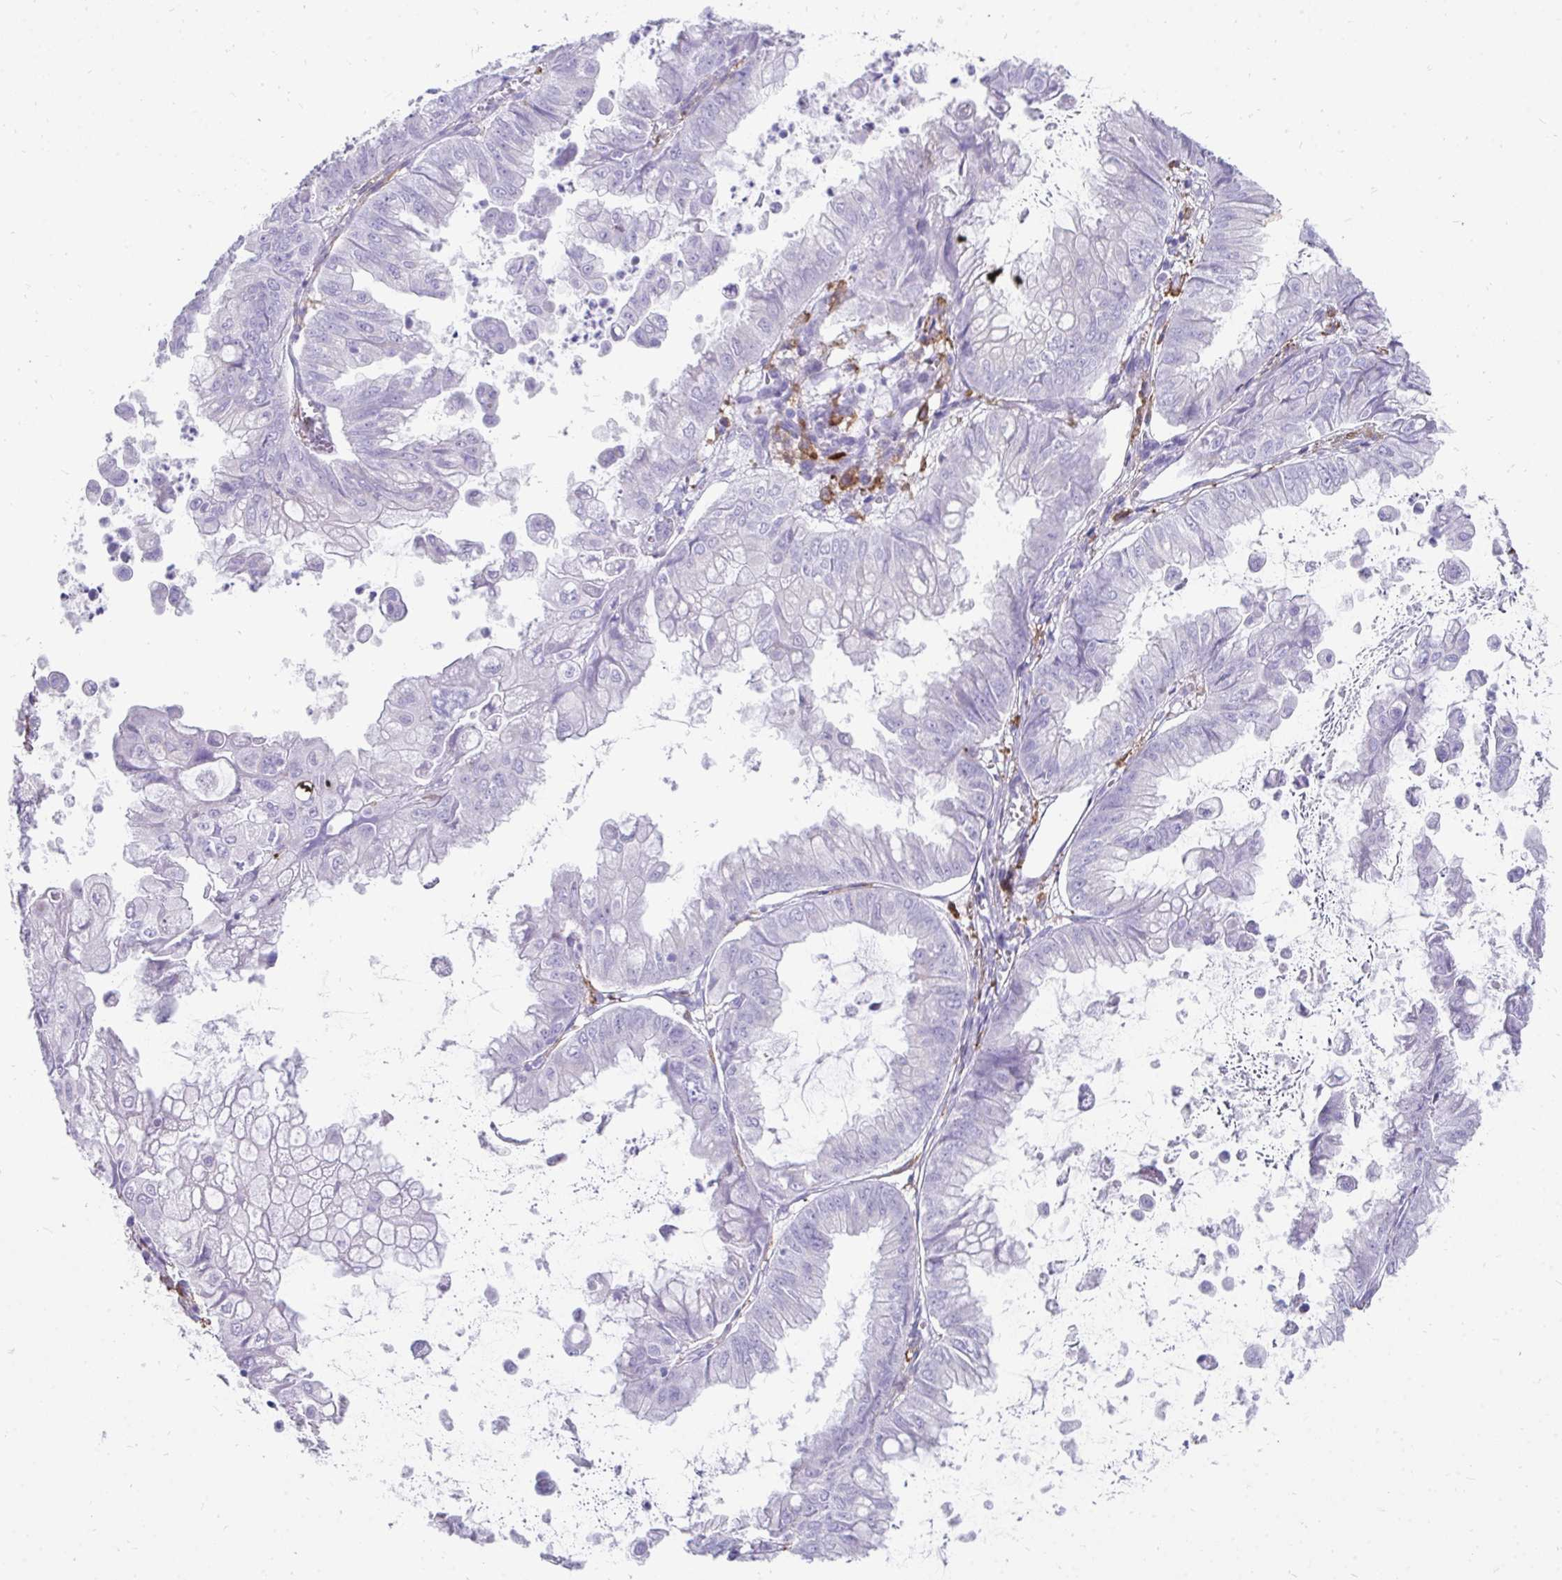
{"staining": {"intensity": "negative", "quantity": "none", "location": "none"}, "tissue": "stomach cancer", "cell_type": "Tumor cells", "image_type": "cancer", "snomed": [{"axis": "morphology", "description": "Adenocarcinoma, NOS"}, {"axis": "topography", "description": "Stomach, upper"}], "caption": "IHC of stomach cancer (adenocarcinoma) exhibits no staining in tumor cells.", "gene": "CD163", "patient": {"sex": "male", "age": 80}}